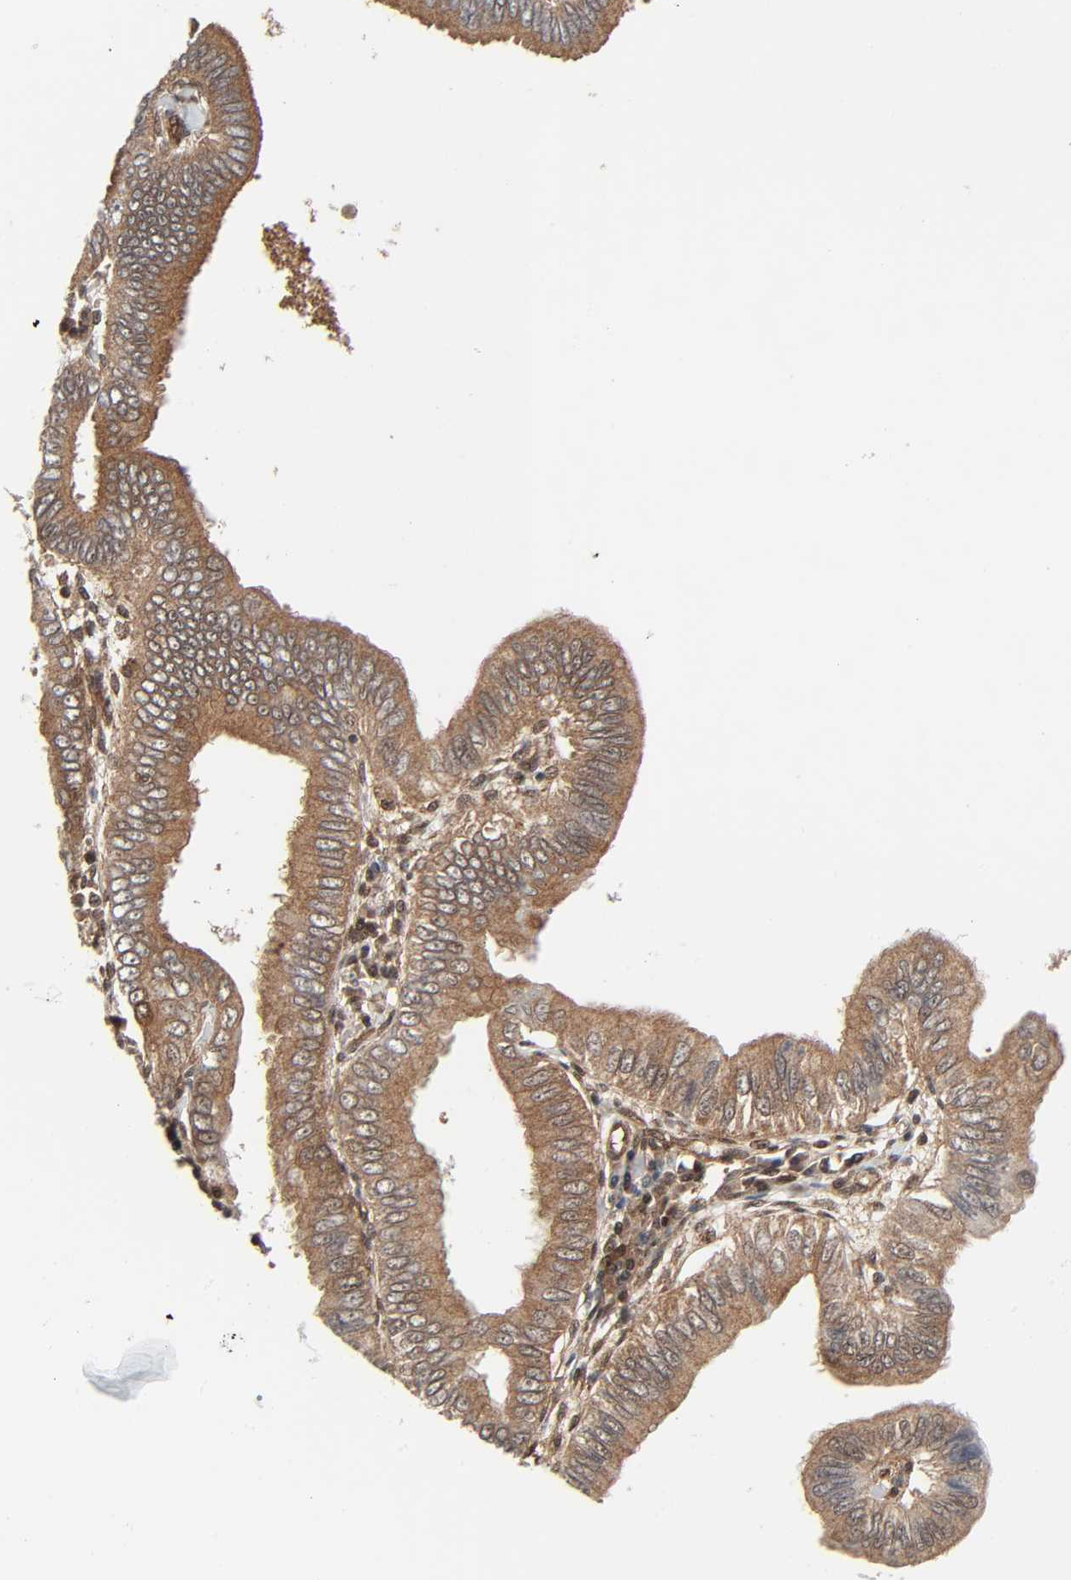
{"staining": {"intensity": "moderate", "quantity": ">75%", "location": "cytoplasmic/membranous"}, "tissue": "pancreatic cancer", "cell_type": "Tumor cells", "image_type": "cancer", "snomed": [{"axis": "morphology", "description": "Normal tissue, NOS"}, {"axis": "topography", "description": "Lymph node"}], "caption": "High-power microscopy captured an IHC micrograph of pancreatic cancer, revealing moderate cytoplasmic/membranous staining in approximately >75% of tumor cells.", "gene": "GSK3A", "patient": {"sex": "male", "age": 50}}